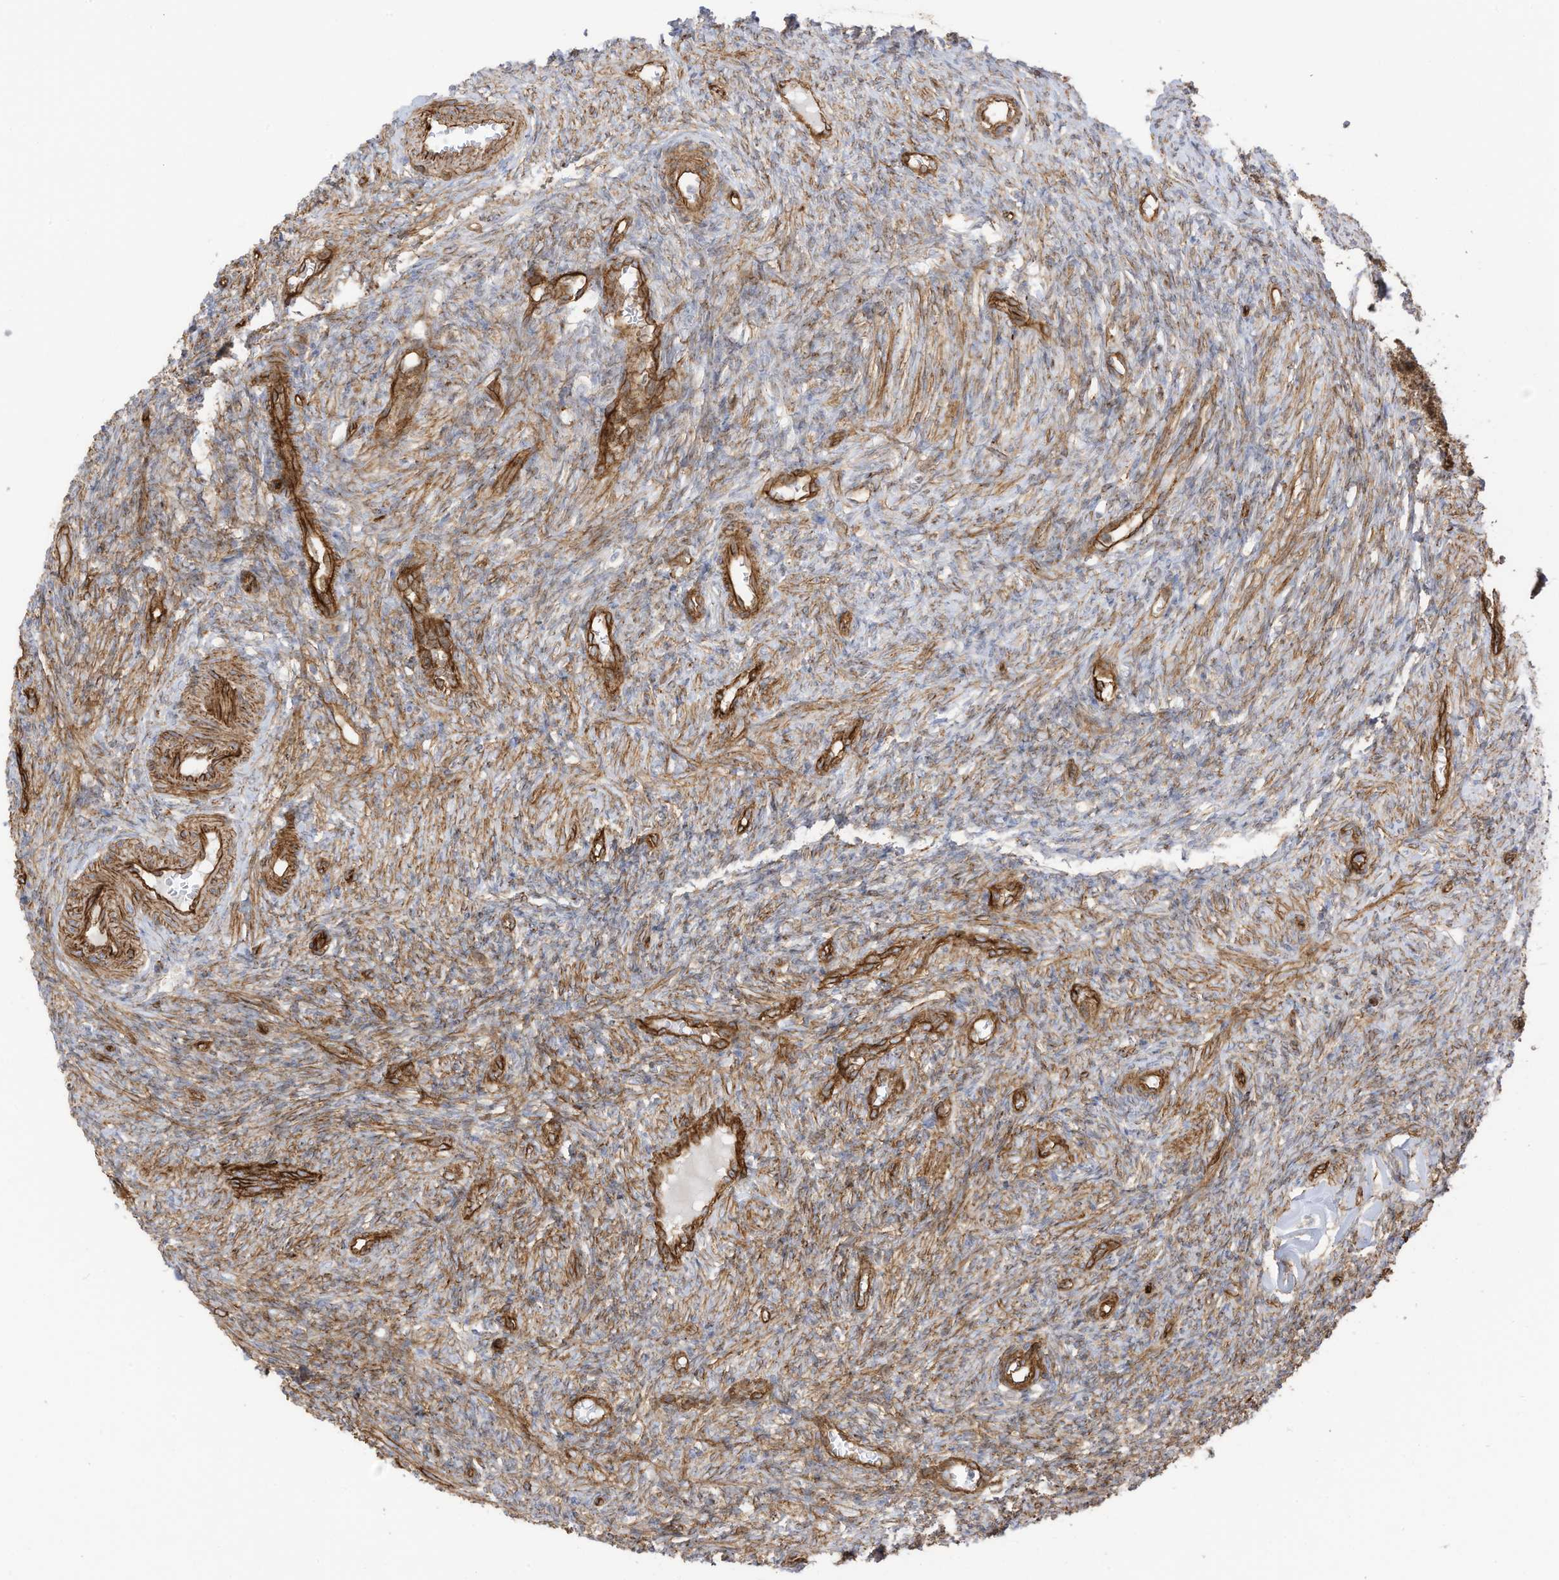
{"staining": {"intensity": "moderate", "quantity": ">75%", "location": "cytoplasmic/membranous"}, "tissue": "ovary", "cell_type": "Ovarian stroma cells", "image_type": "normal", "snomed": [{"axis": "morphology", "description": "Normal tissue, NOS"}, {"axis": "topography", "description": "Ovary"}], "caption": "IHC staining of unremarkable ovary, which exhibits medium levels of moderate cytoplasmic/membranous expression in about >75% of ovarian stroma cells indicating moderate cytoplasmic/membranous protein expression. The staining was performed using DAB (brown) for protein detection and nuclei were counterstained in hematoxylin (blue).", "gene": "ABCB7", "patient": {"sex": "female", "age": 27}}